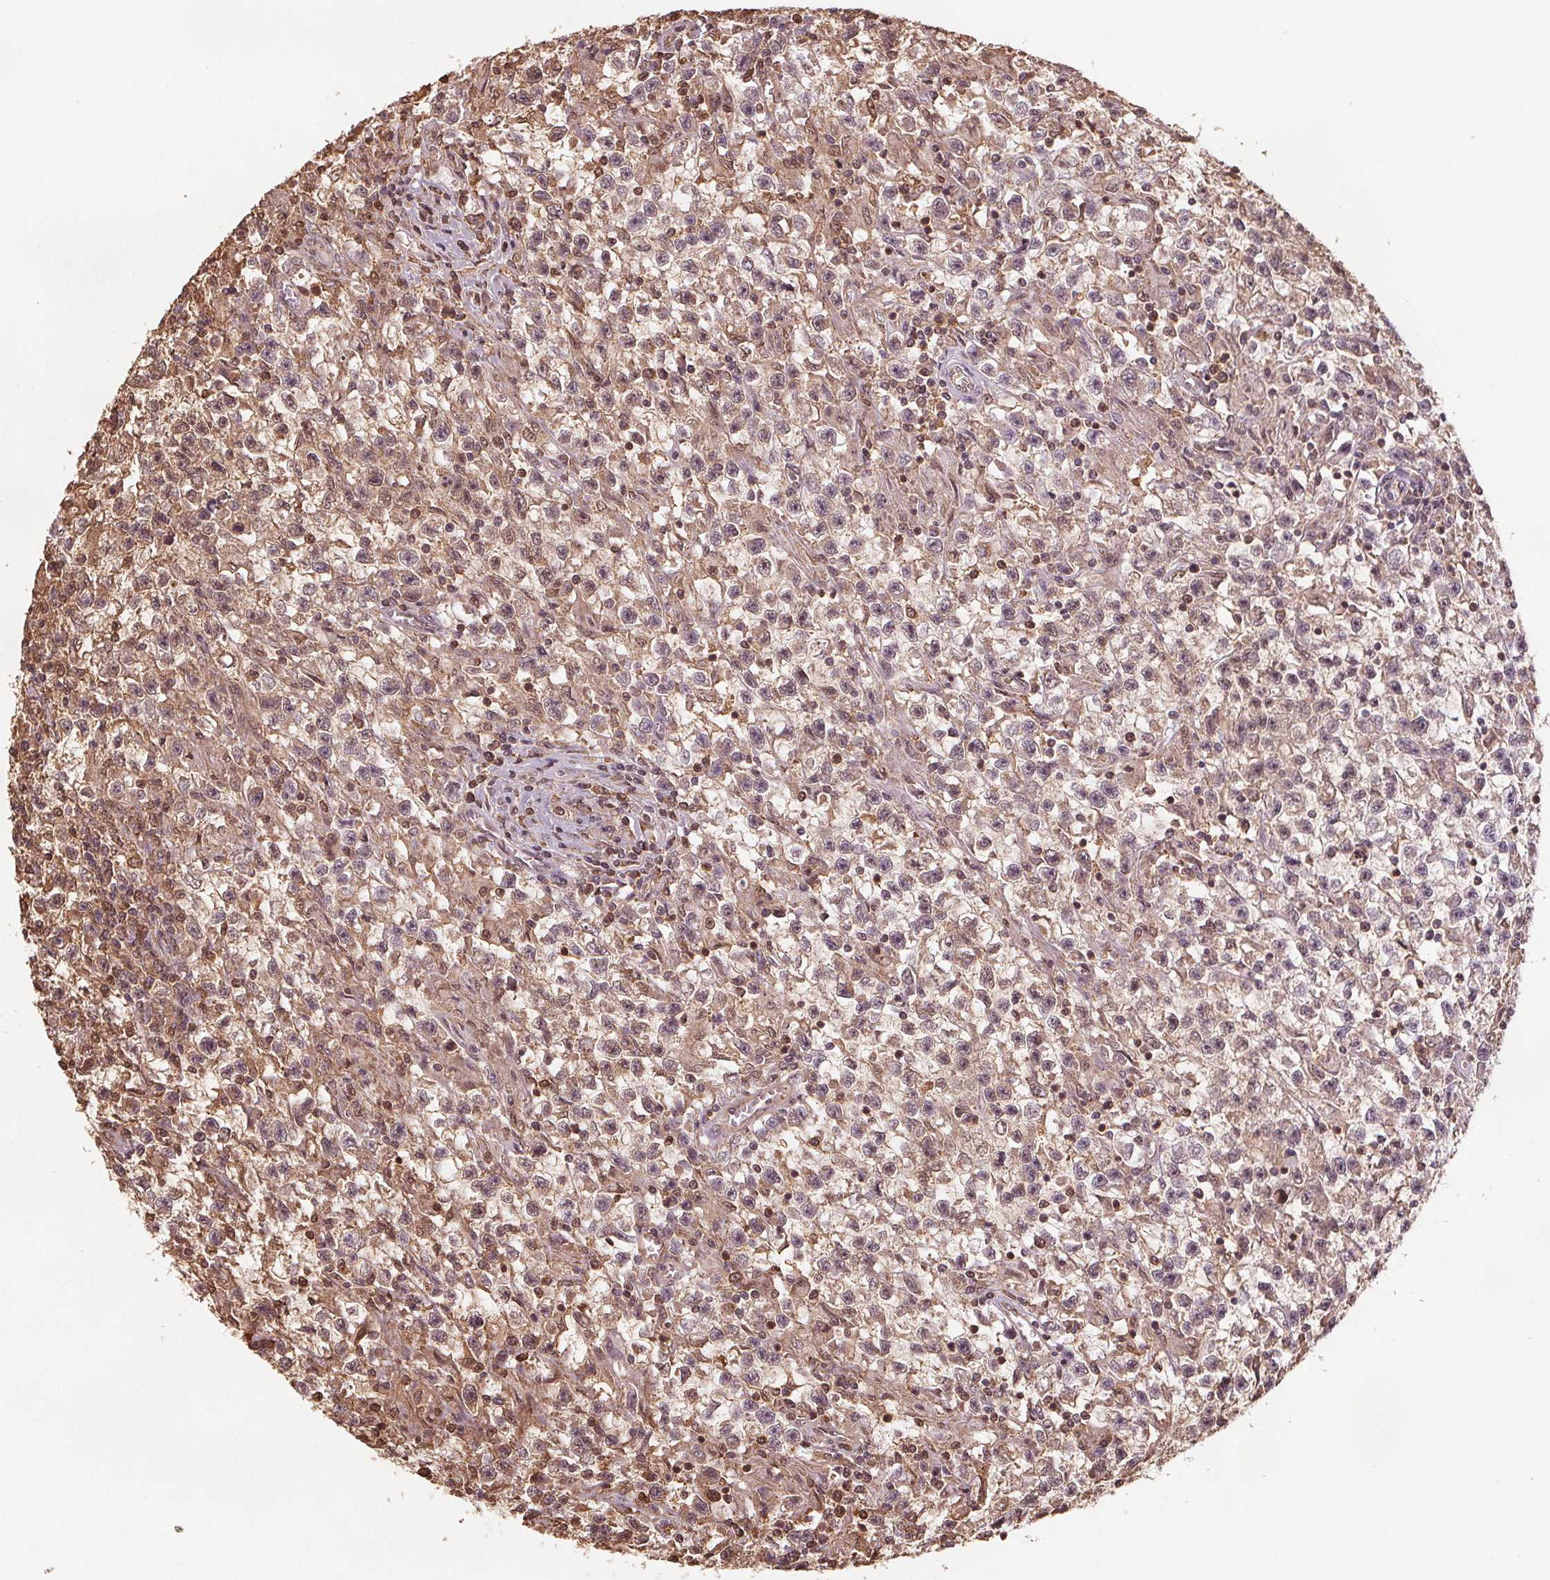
{"staining": {"intensity": "moderate", "quantity": "25%-75%", "location": "cytoplasmic/membranous,nuclear"}, "tissue": "testis cancer", "cell_type": "Tumor cells", "image_type": "cancer", "snomed": [{"axis": "morphology", "description": "Seminoma, NOS"}, {"axis": "topography", "description": "Testis"}], "caption": "Protein analysis of seminoma (testis) tissue demonstrates moderate cytoplasmic/membranous and nuclear positivity in about 25%-75% of tumor cells. (IHC, brightfield microscopy, high magnification).", "gene": "ENO1", "patient": {"sex": "male", "age": 31}}